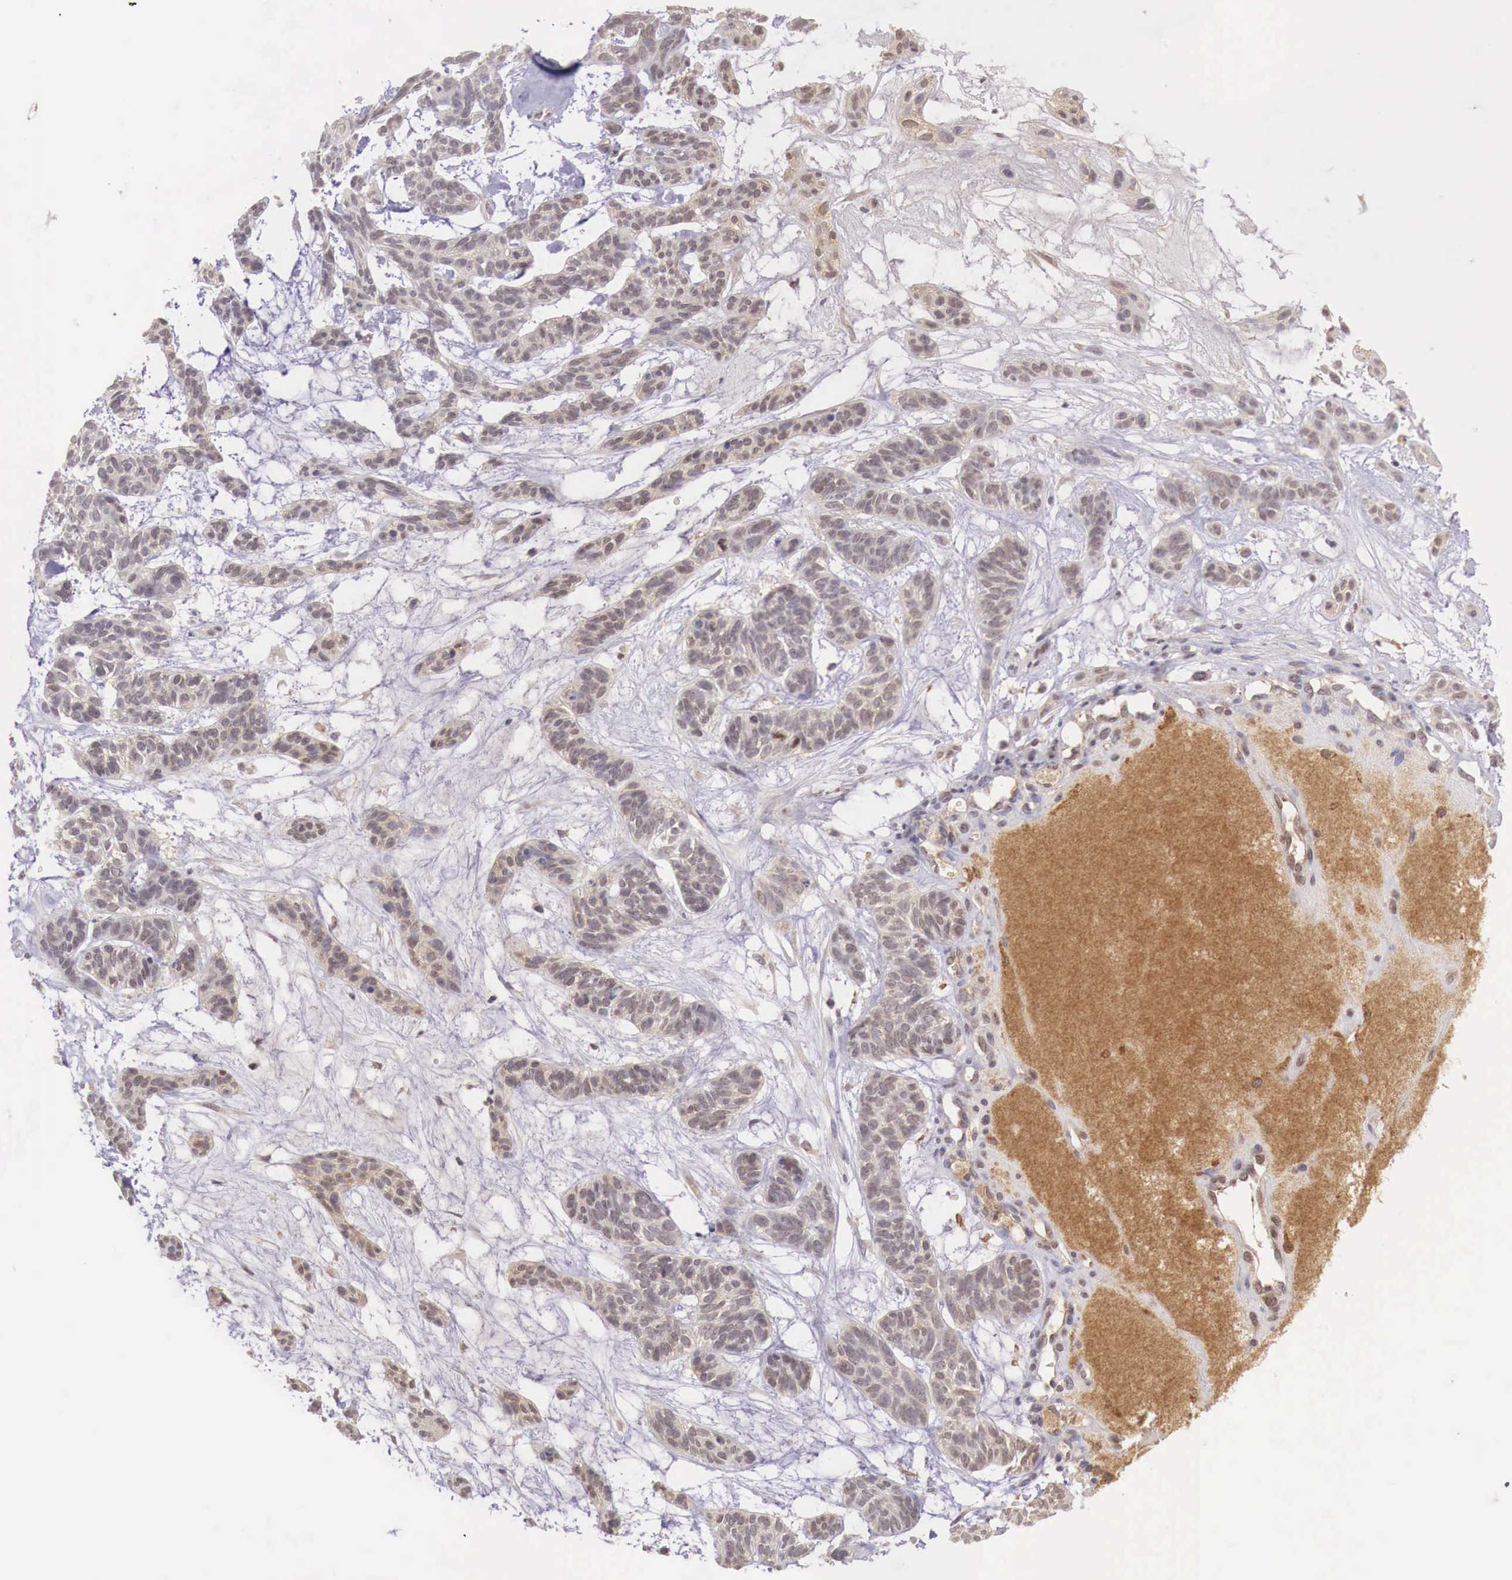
{"staining": {"intensity": "weak", "quantity": "25%-75%", "location": "cytoplasmic/membranous,nuclear"}, "tissue": "skin cancer", "cell_type": "Tumor cells", "image_type": "cancer", "snomed": [{"axis": "morphology", "description": "Basal cell carcinoma"}, {"axis": "topography", "description": "Skin"}], "caption": "Skin basal cell carcinoma tissue displays weak cytoplasmic/membranous and nuclear staining in about 25%-75% of tumor cells The protein is shown in brown color, while the nuclei are stained blue.", "gene": "CHRDL1", "patient": {"sex": "male", "age": 75}}